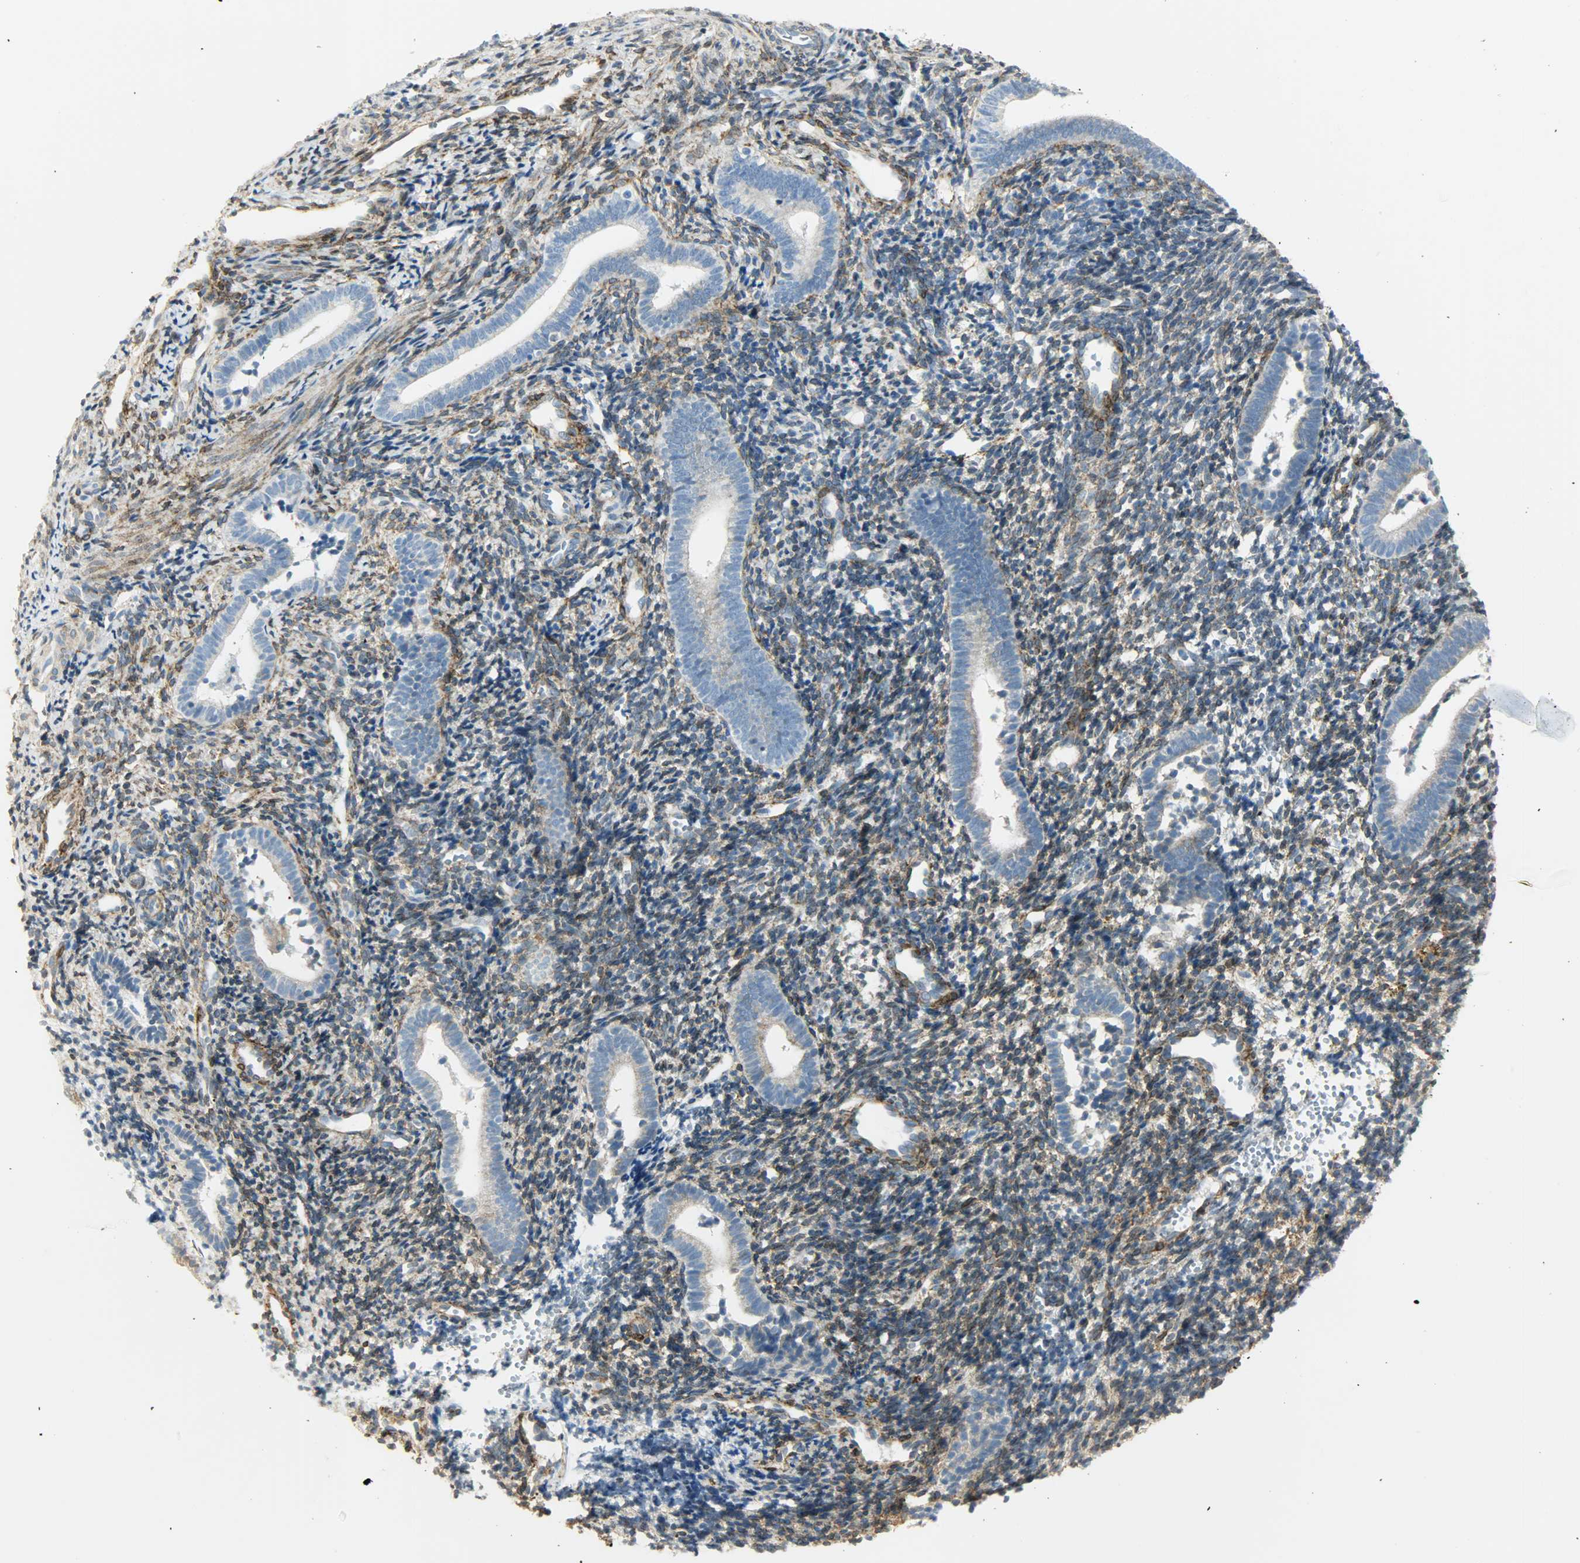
{"staining": {"intensity": "strong", "quantity": "25%-75%", "location": "cytoplasmic/membranous"}, "tissue": "endometrium", "cell_type": "Cells in endometrial stroma", "image_type": "normal", "snomed": [{"axis": "morphology", "description": "Normal tissue, NOS"}, {"axis": "topography", "description": "Uterus"}, {"axis": "topography", "description": "Endometrium"}], "caption": "Brown immunohistochemical staining in unremarkable human endometrium displays strong cytoplasmic/membranous expression in approximately 25%-75% of cells in endometrial stroma. The staining is performed using DAB (3,3'-diaminobenzidine) brown chromogen to label protein expression. The nuclei are counter-stained blue using hematoxylin.", "gene": "PKD2", "patient": {"sex": "female", "age": 33}}